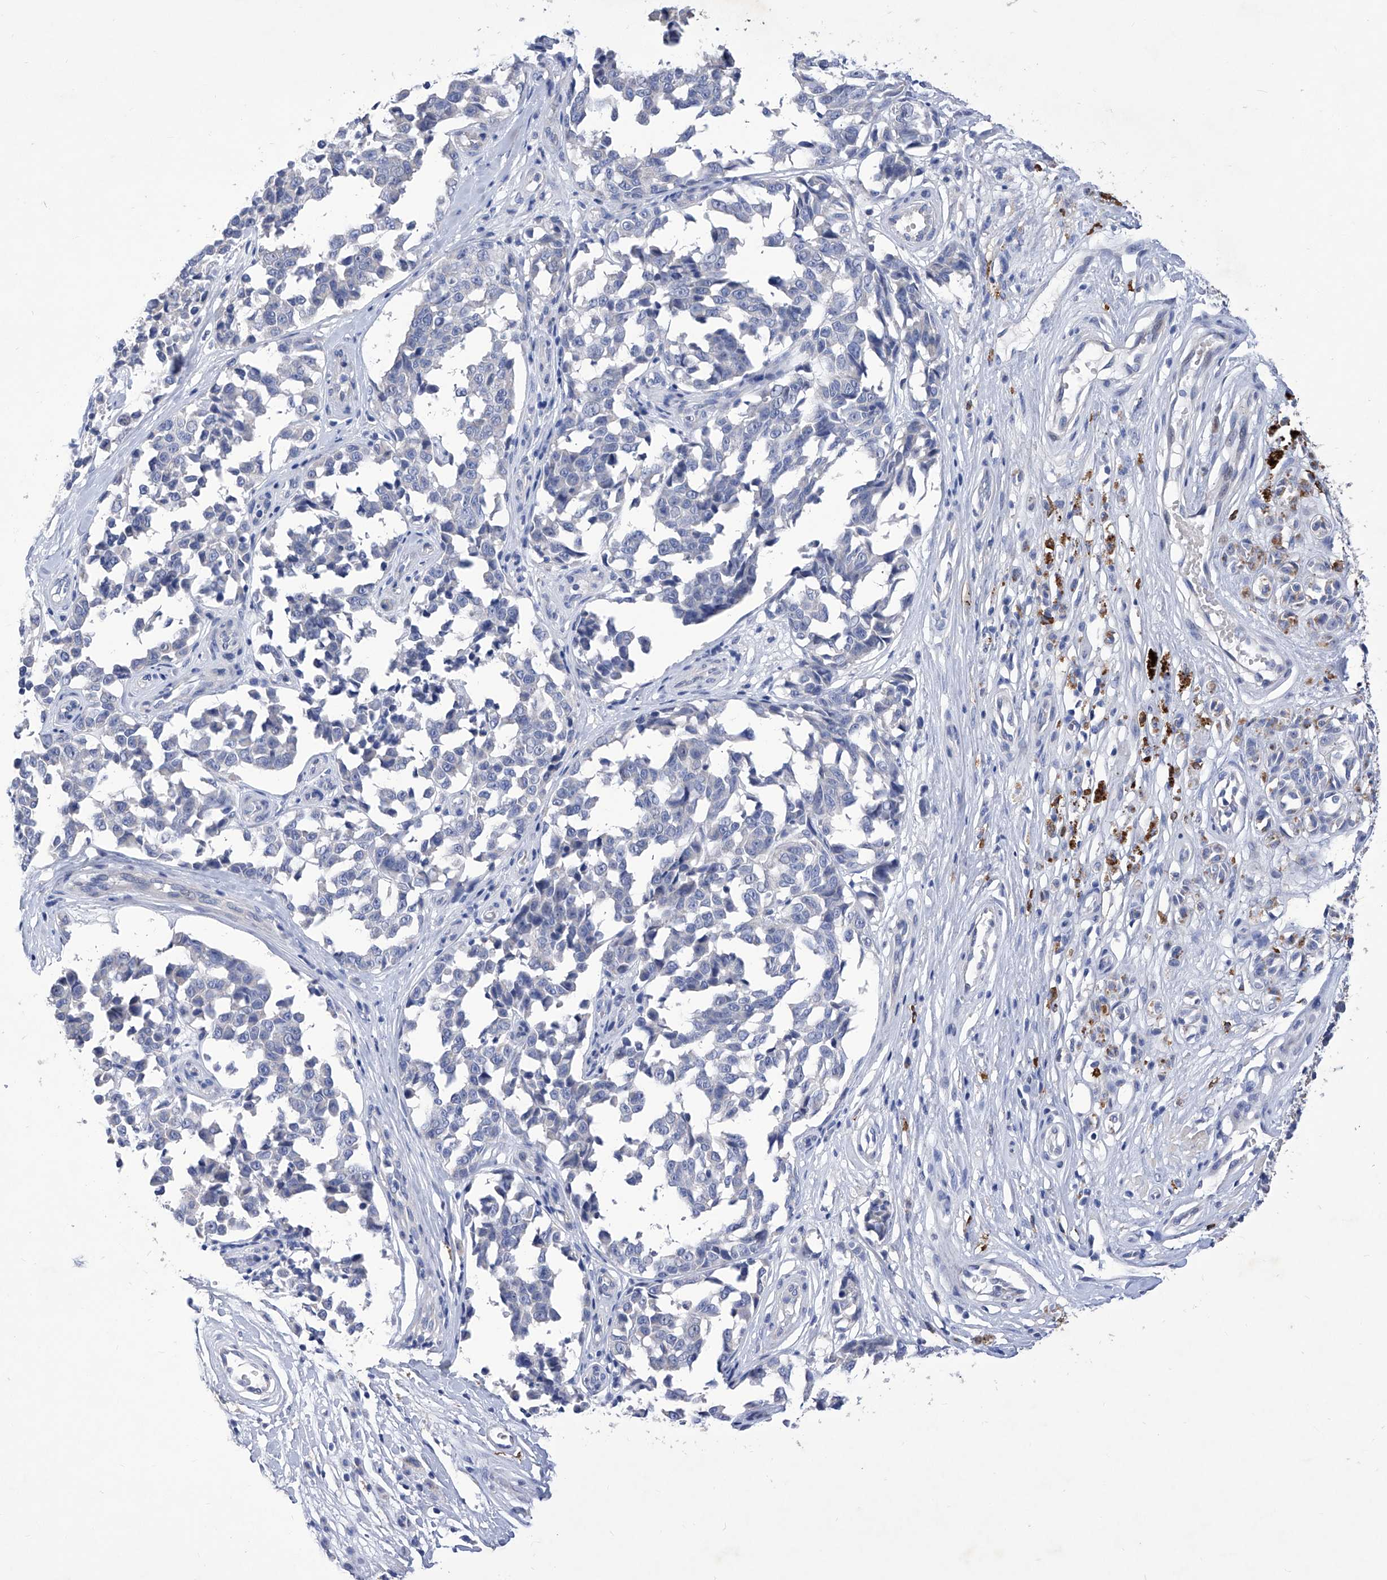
{"staining": {"intensity": "negative", "quantity": "none", "location": "none"}, "tissue": "melanoma", "cell_type": "Tumor cells", "image_type": "cancer", "snomed": [{"axis": "morphology", "description": "Malignant melanoma, NOS"}, {"axis": "topography", "description": "Skin"}], "caption": "This is a histopathology image of immunohistochemistry staining of melanoma, which shows no staining in tumor cells.", "gene": "IFNL2", "patient": {"sex": "female", "age": 64}}